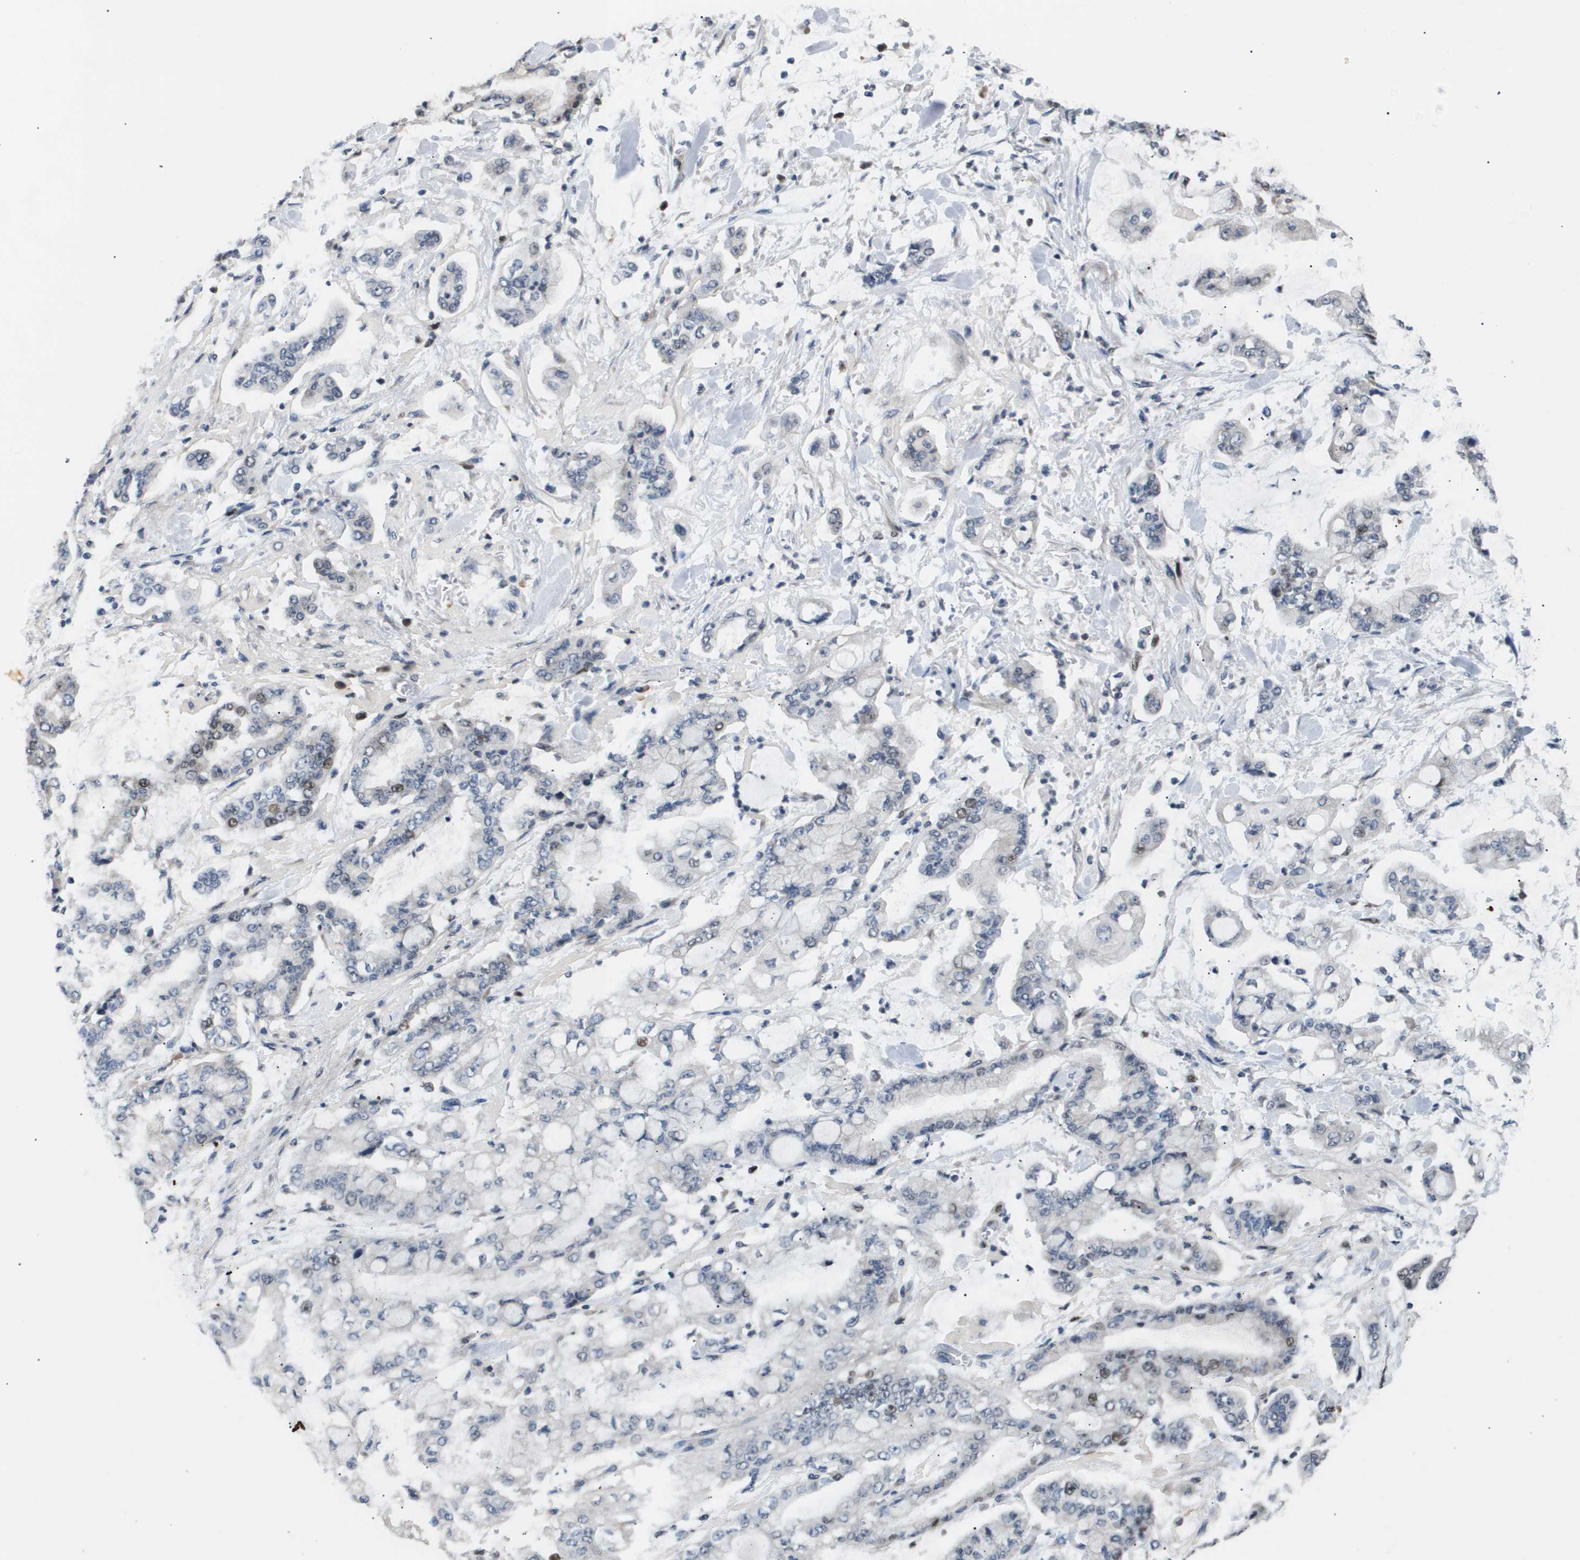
{"staining": {"intensity": "weak", "quantity": "<25%", "location": "nuclear"}, "tissue": "stomach cancer", "cell_type": "Tumor cells", "image_type": "cancer", "snomed": [{"axis": "morphology", "description": "Normal tissue, NOS"}, {"axis": "morphology", "description": "Adenocarcinoma, NOS"}, {"axis": "topography", "description": "Stomach, upper"}, {"axis": "topography", "description": "Stomach"}], "caption": "Stomach cancer (adenocarcinoma) was stained to show a protein in brown. There is no significant positivity in tumor cells.", "gene": "ANAPC2", "patient": {"sex": "male", "age": 76}}